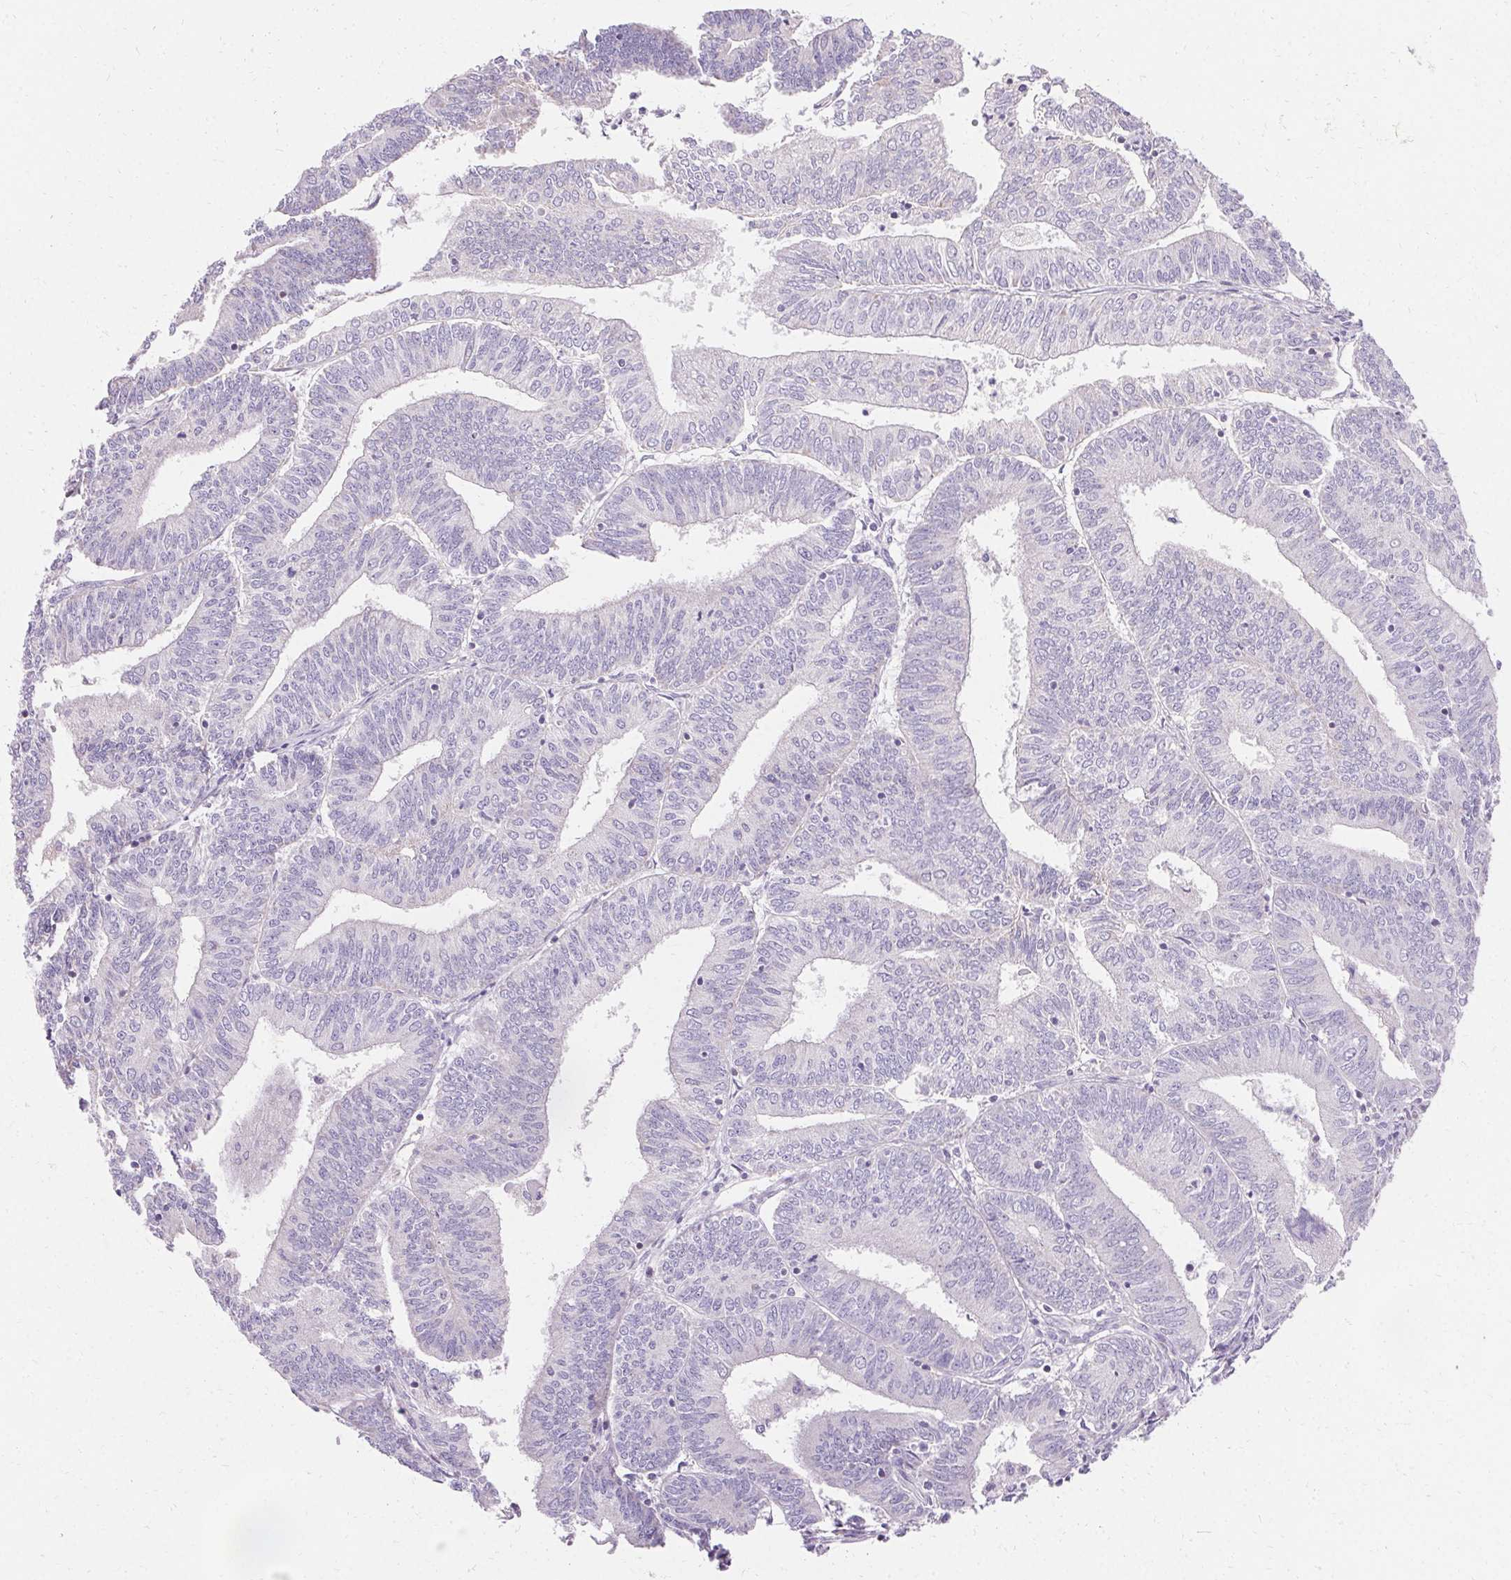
{"staining": {"intensity": "negative", "quantity": "none", "location": "none"}, "tissue": "endometrial cancer", "cell_type": "Tumor cells", "image_type": "cancer", "snomed": [{"axis": "morphology", "description": "Adenocarcinoma, NOS"}, {"axis": "topography", "description": "Endometrium"}], "caption": "DAB immunohistochemical staining of human endometrial adenocarcinoma shows no significant staining in tumor cells. (DAB (3,3'-diaminobenzidine) IHC visualized using brightfield microscopy, high magnification).", "gene": "ASGR2", "patient": {"sex": "female", "age": 61}}